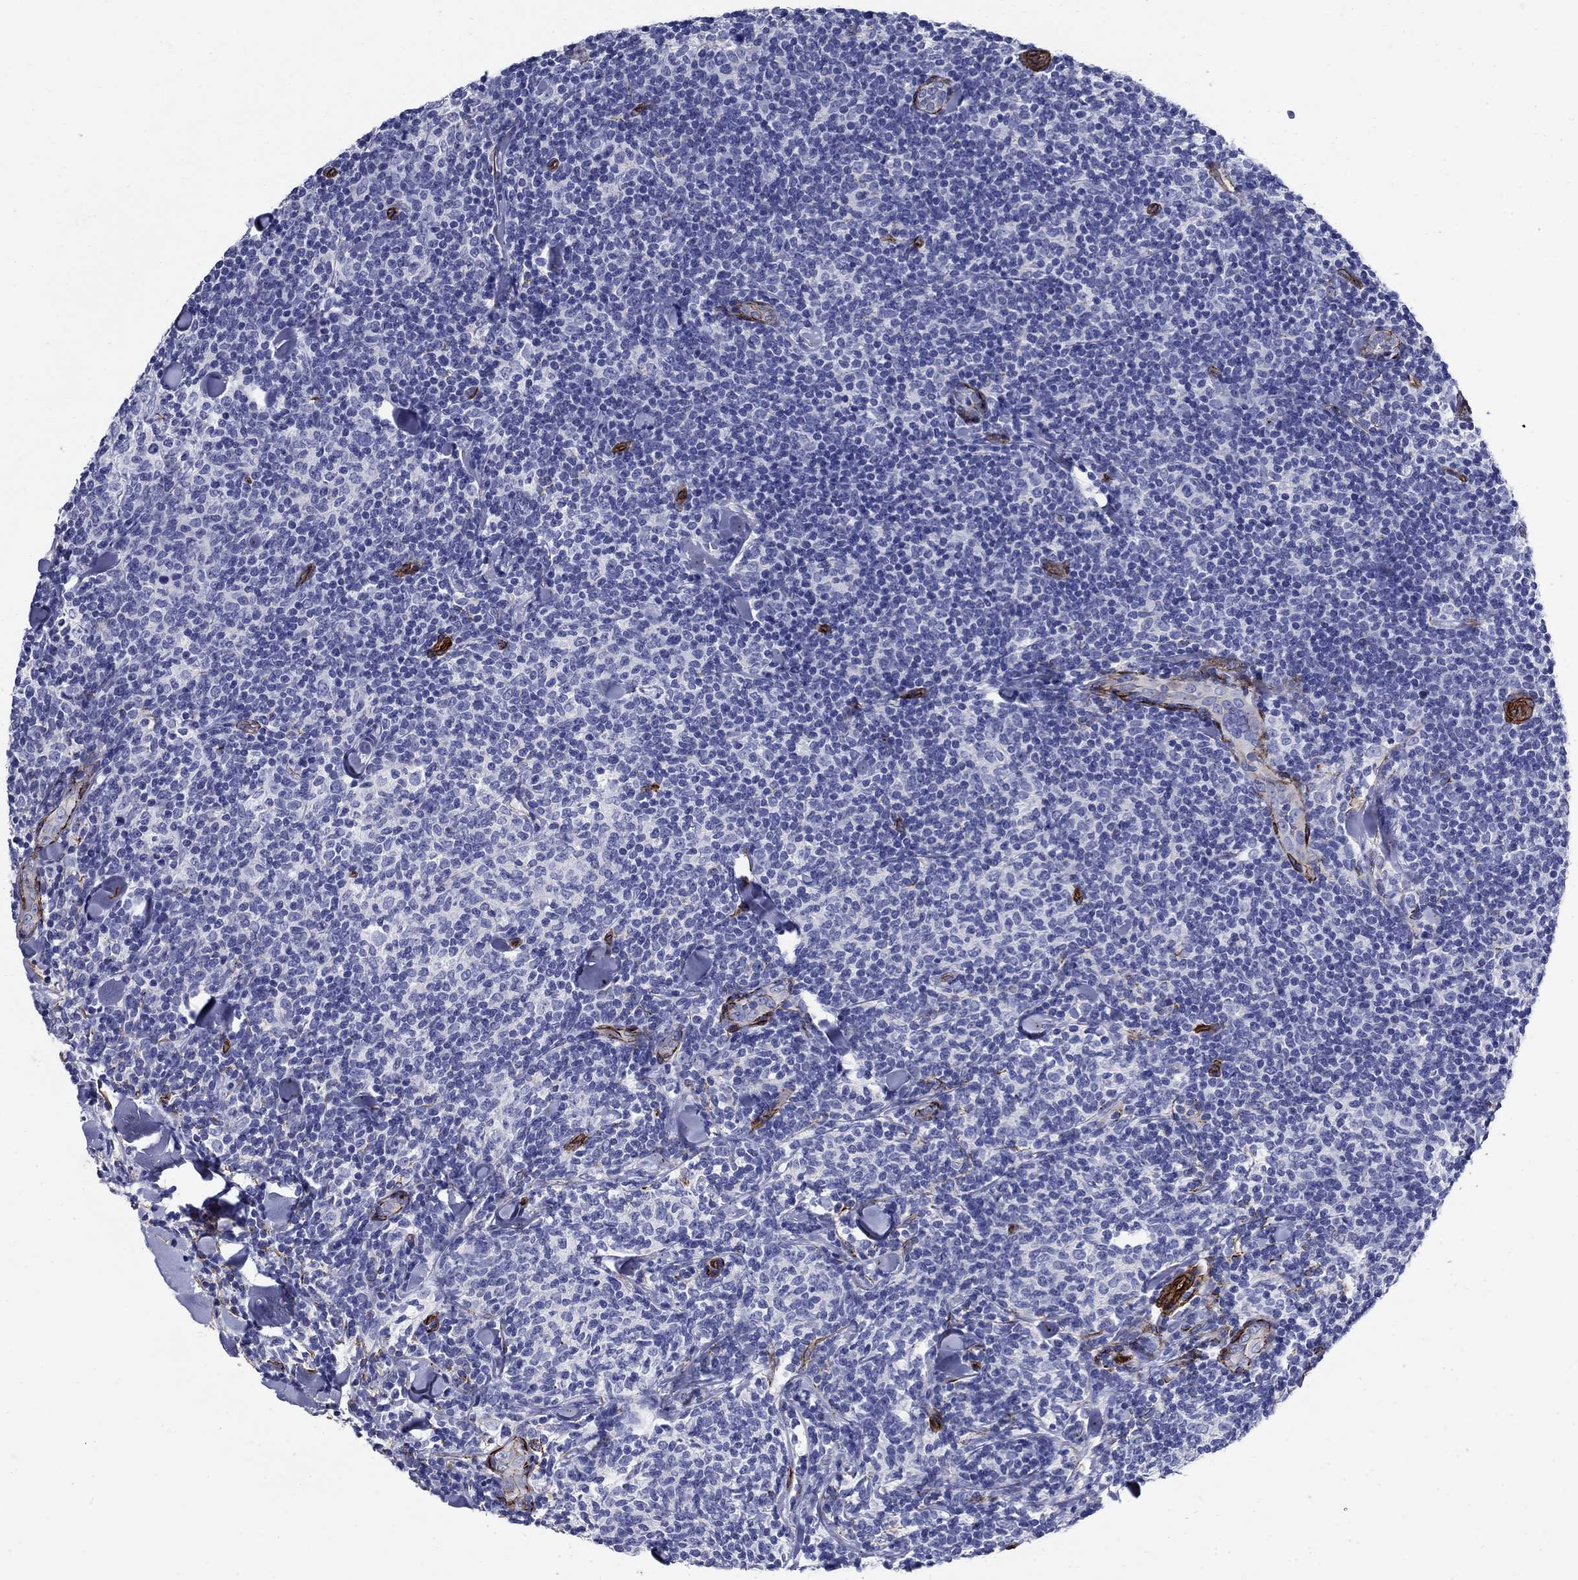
{"staining": {"intensity": "negative", "quantity": "none", "location": "none"}, "tissue": "lymphoma", "cell_type": "Tumor cells", "image_type": "cancer", "snomed": [{"axis": "morphology", "description": "Malignant lymphoma, non-Hodgkin's type, Low grade"}, {"axis": "topography", "description": "Lymph node"}], "caption": "A high-resolution image shows immunohistochemistry staining of low-grade malignant lymphoma, non-Hodgkin's type, which reveals no significant expression in tumor cells. The staining was performed using DAB (3,3'-diaminobenzidine) to visualize the protein expression in brown, while the nuclei were stained in blue with hematoxylin (Magnification: 20x).", "gene": "VTN", "patient": {"sex": "female", "age": 56}}